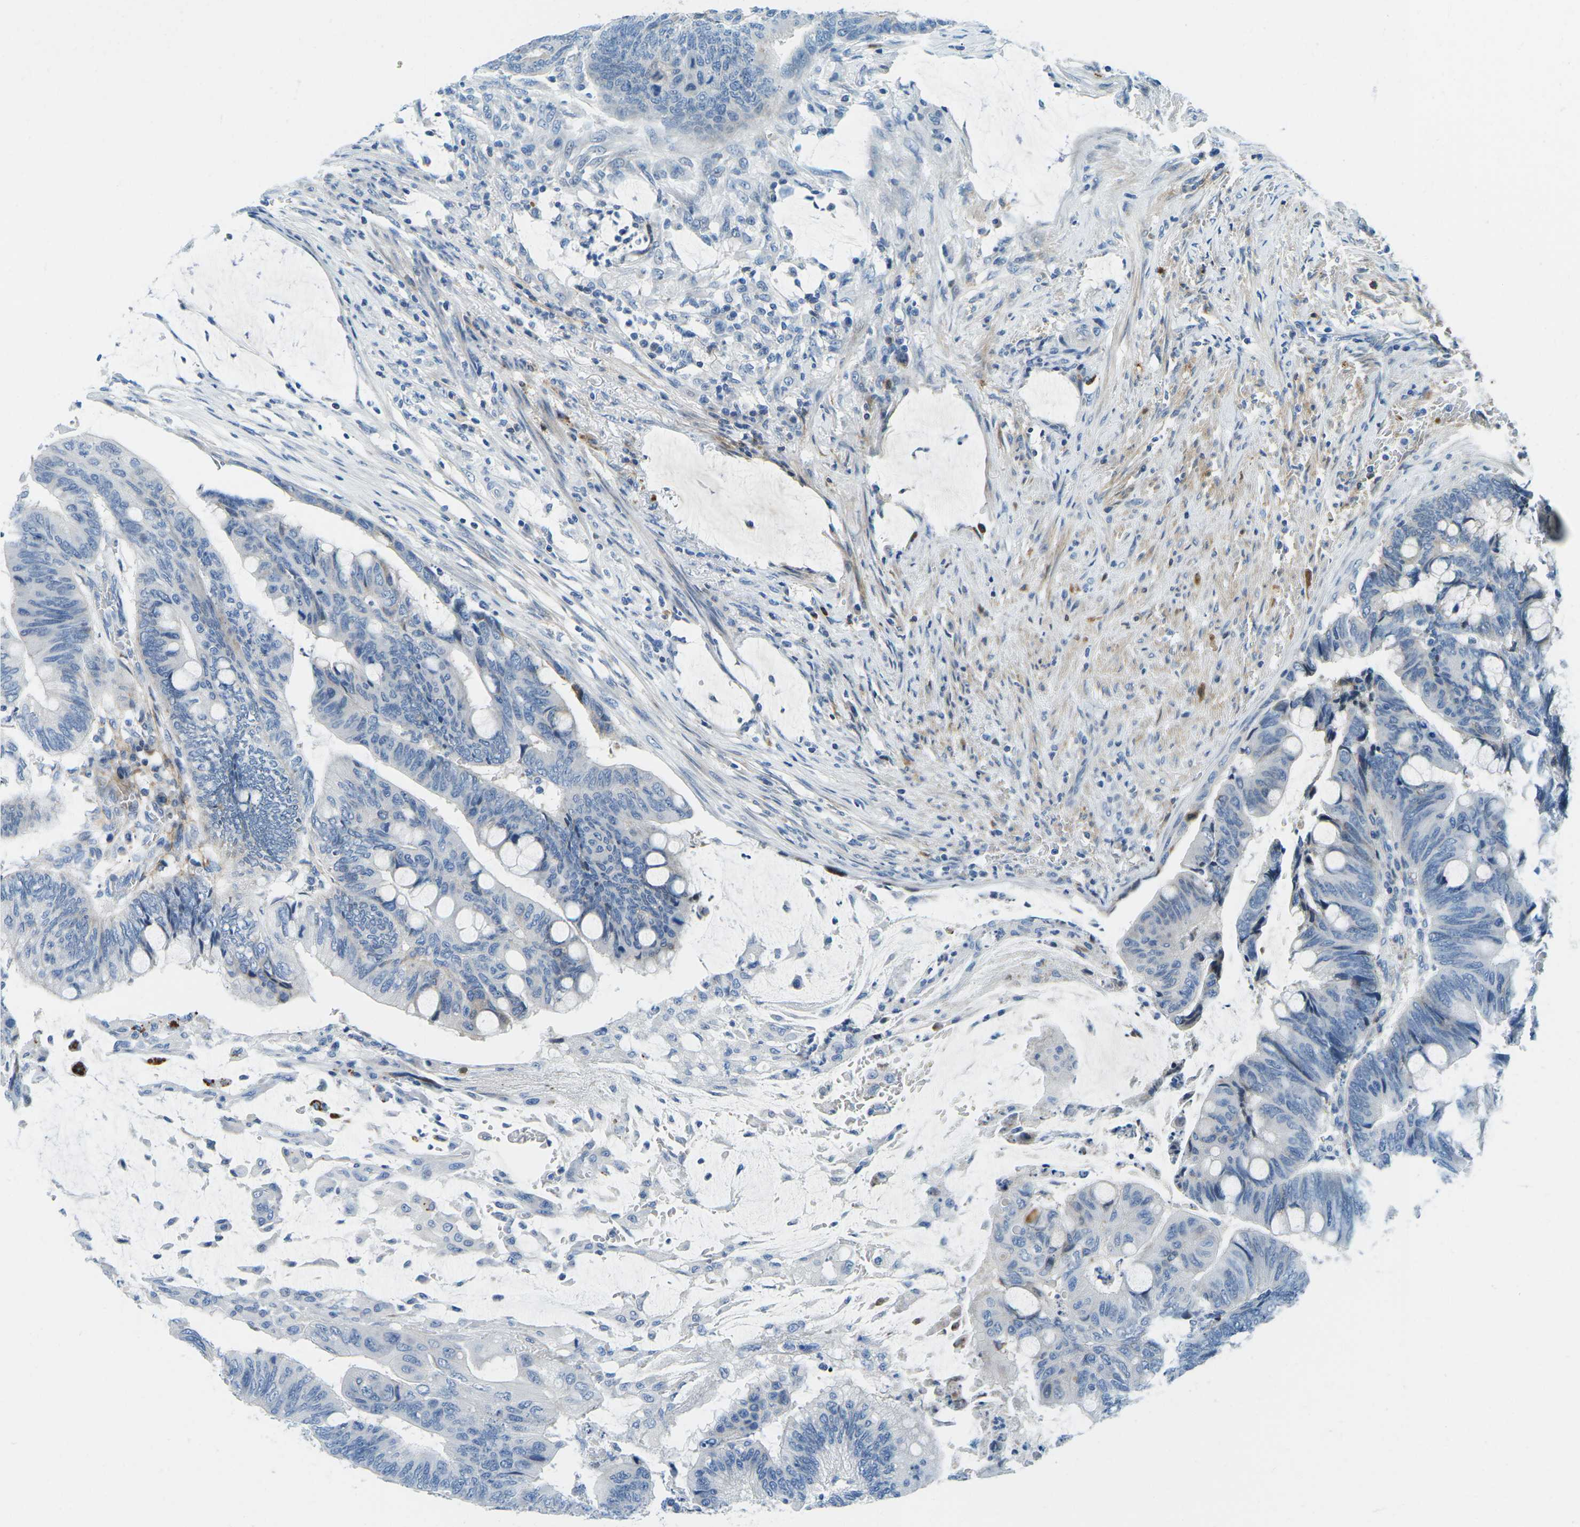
{"staining": {"intensity": "negative", "quantity": "none", "location": "none"}, "tissue": "colorectal cancer", "cell_type": "Tumor cells", "image_type": "cancer", "snomed": [{"axis": "morphology", "description": "Normal tissue, NOS"}, {"axis": "morphology", "description": "Adenocarcinoma, NOS"}, {"axis": "topography", "description": "Rectum"}, {"axis": "topography", "description": "Peripheral nerve tissue"}], "caption": "A photomicrograph of human colorectal cancer (adenocarcinoma) is negative for staining in tumor cells.", "gene": "CFB", "patient": {"sex": "male", "age": 92}}